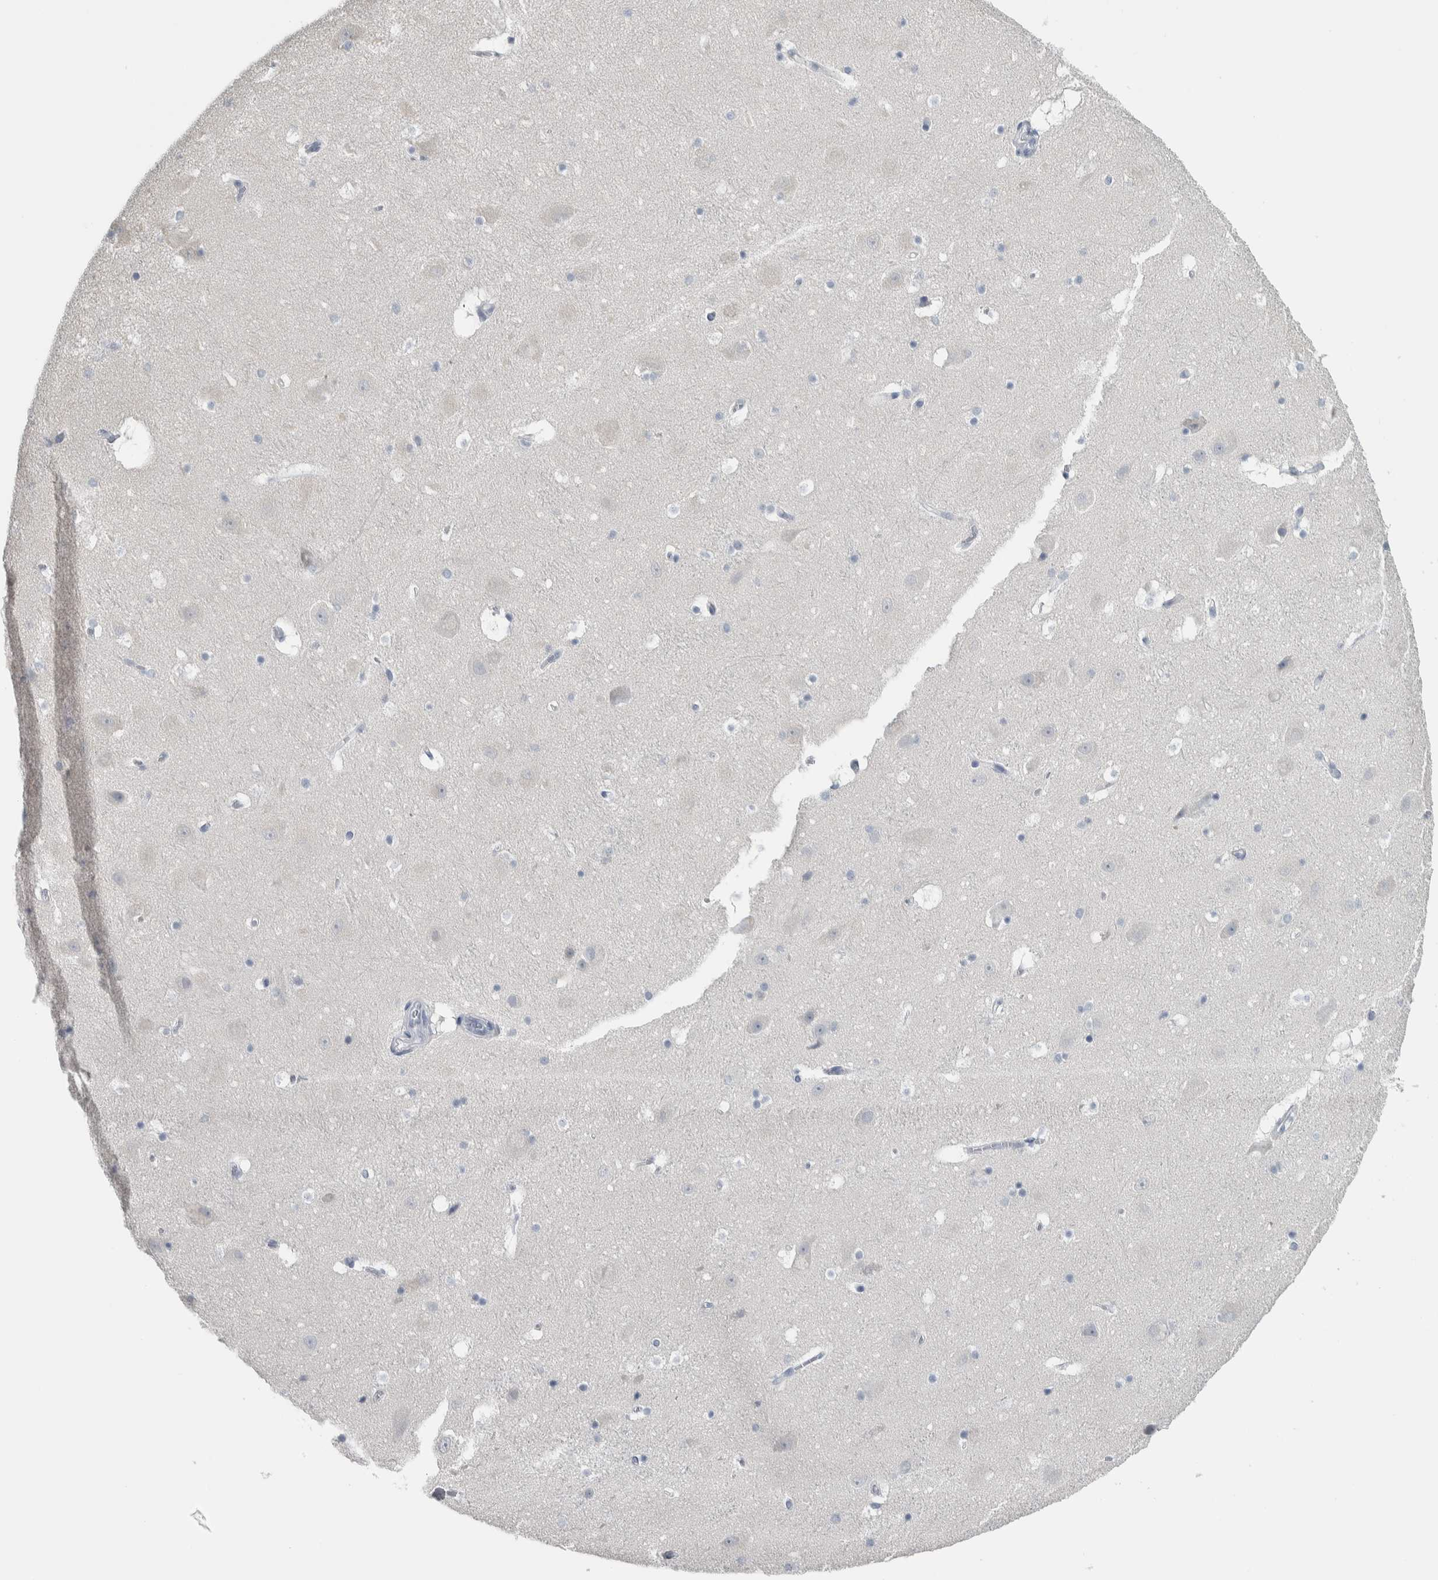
{"staining": {"intensity": "negative", "quantity": "none", "location": "none"}, "tissue": "hippocampus", "cell_type": "Glial cells", "image_type": "normal", "snomed": [{"axis": "morphology", "description": "Normal tissue, NOS"}, {"axis": "topography", "description": "Hippocampus"}], "caption": "DAB (3,3'-diaminobenzidine) immunohistochemical staining of normal hippocampus shows no significant expression in glial cells.", "gene": "CDH17", "patient": {"sex": "male", "age": 45}}